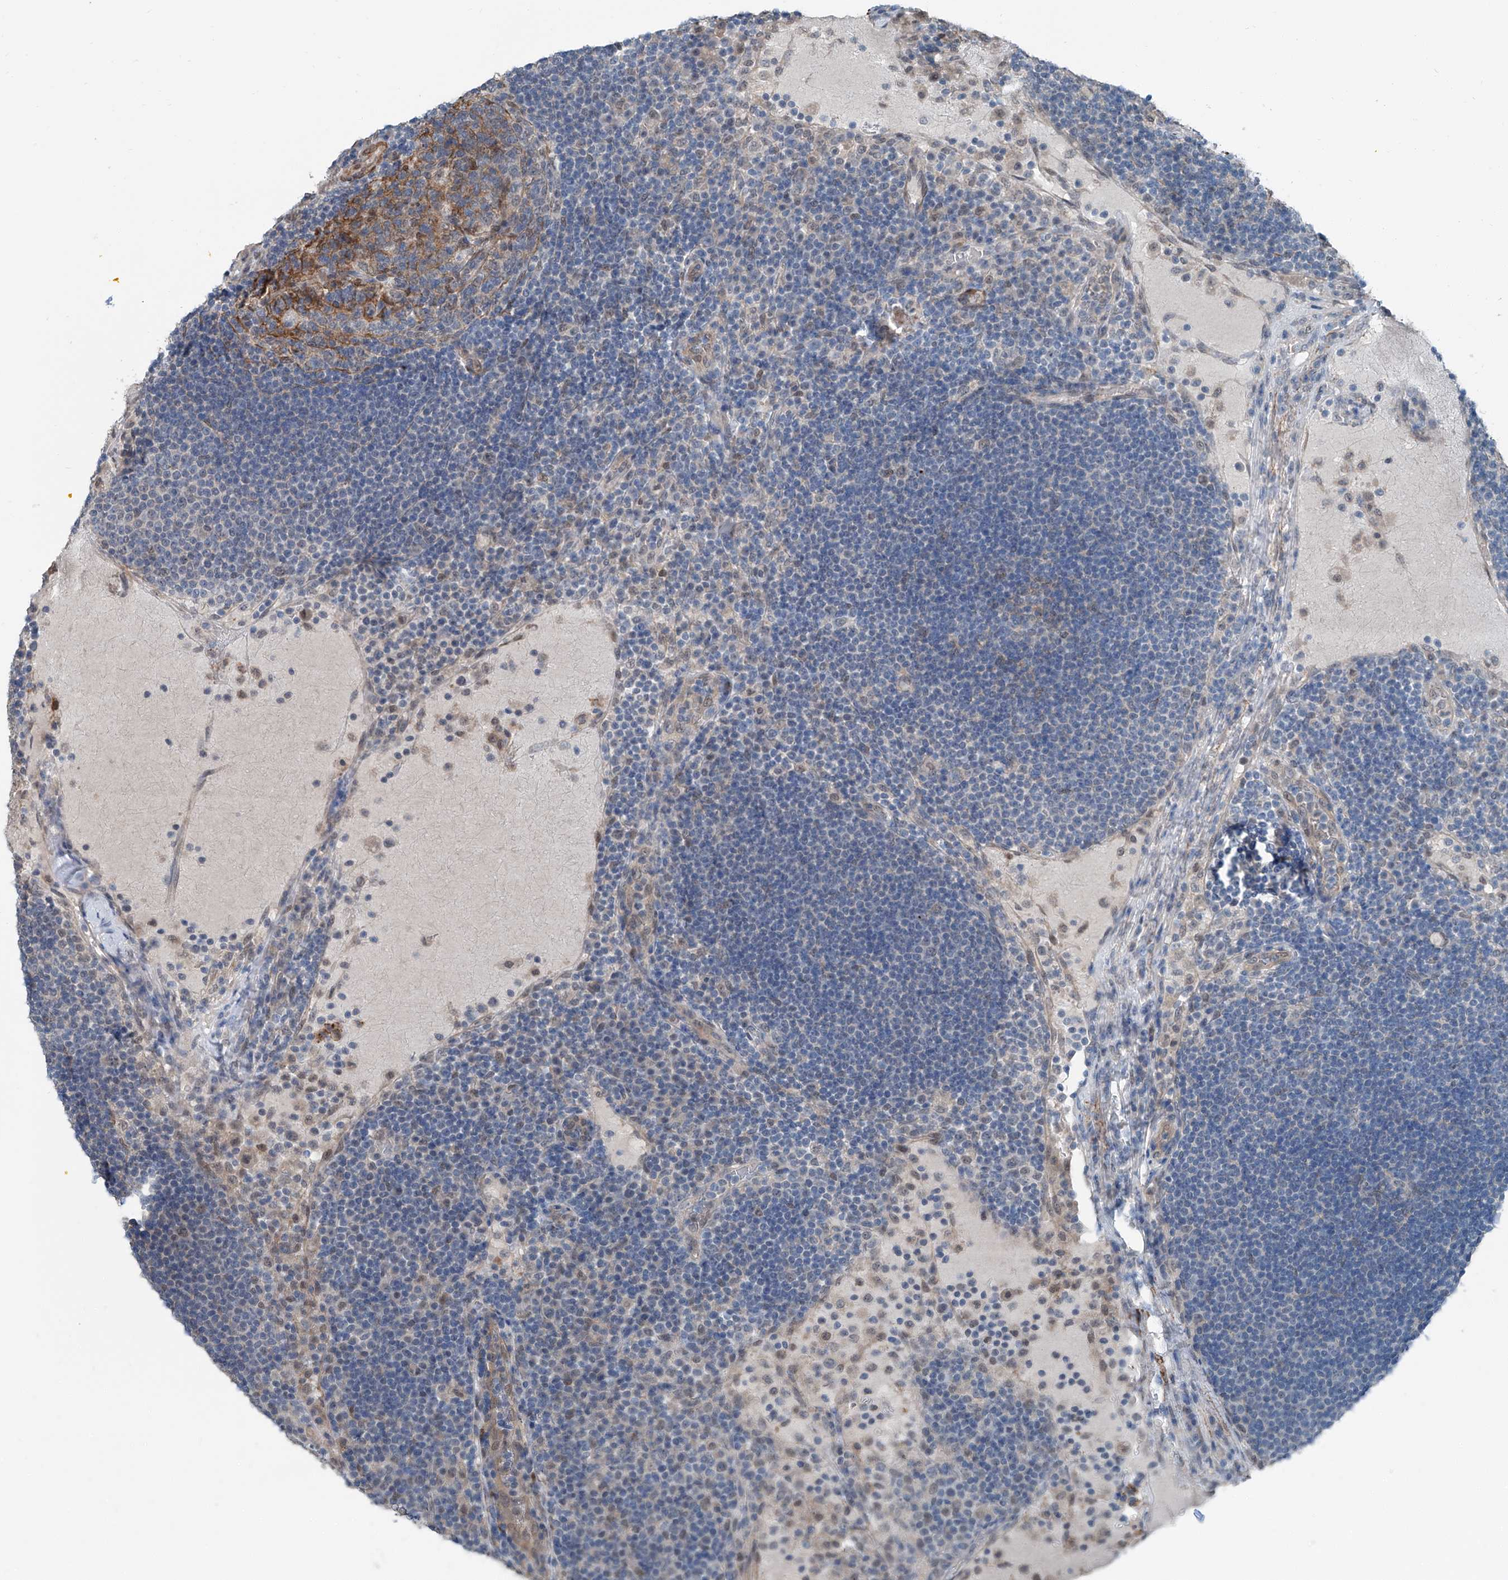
{"staining": {"intensity": "moderate", "quantity": "<25%", "location": "cytoplasmic/membranous"}, "tissue": "lymph node", "cell_type": "Germinal center cells", "image_type": "normal", "snomed": [{"axis": "morphology", "description": "Normal tissue, NOS"}, {"axis": "topography", "description": "Lymph node"}], "caption": "High-magnification brightfield microscopy of unremarkable lymph node stained with DAB (3,3'-diaminobenzidine) (brown) and counterstained with hematoxylin (blue). germinal center cells exhibit moderate cytoplasmic/membranous expression is appreciated in approximately<25% of cells.", "gene": "HSPA6", "patient": {"sex": "female", "age": 53}}